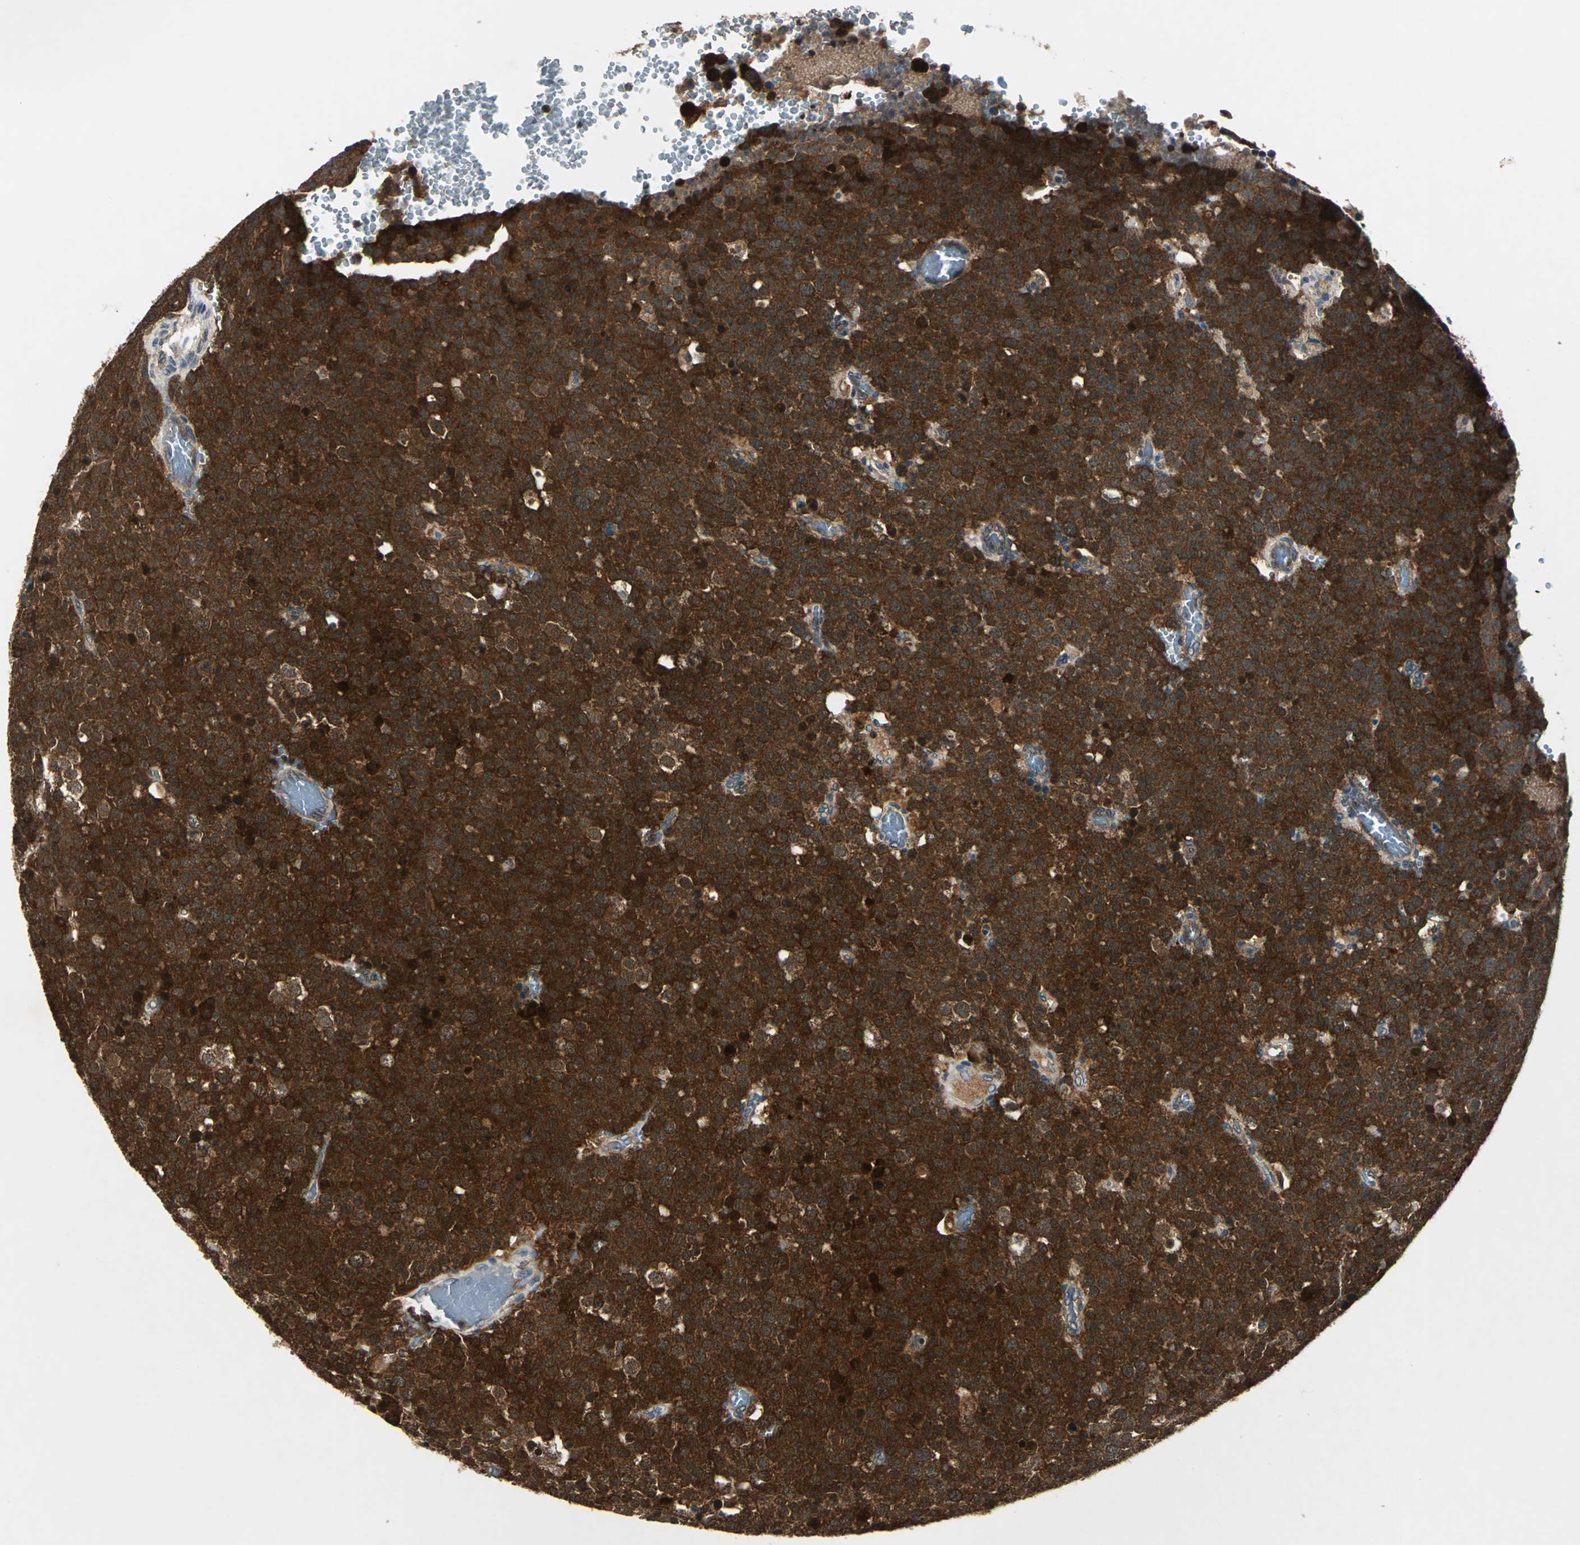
{"staining": {"intensity": "strong", "quantity": ">75%", "location": "cytoplasmic/membranous"}, "tissue": "testis cancer", "cell_type": "Tumor cells", "image_type": "cancer", "snomed": [{"axis": "morphology", "description": "Seminoma, NOS"}, {"axis": "topography", "description": "Testis"}], "caption": "Strong cytoplasmic/membranous protein staining is present in approximately >75% of tumor cells in testis cancer (seminoma). (DAB = brown stain, brightfield microscopy at high magnification).", "gene": "AHSA1", "patient": {"sex": "male", "age": 71}}